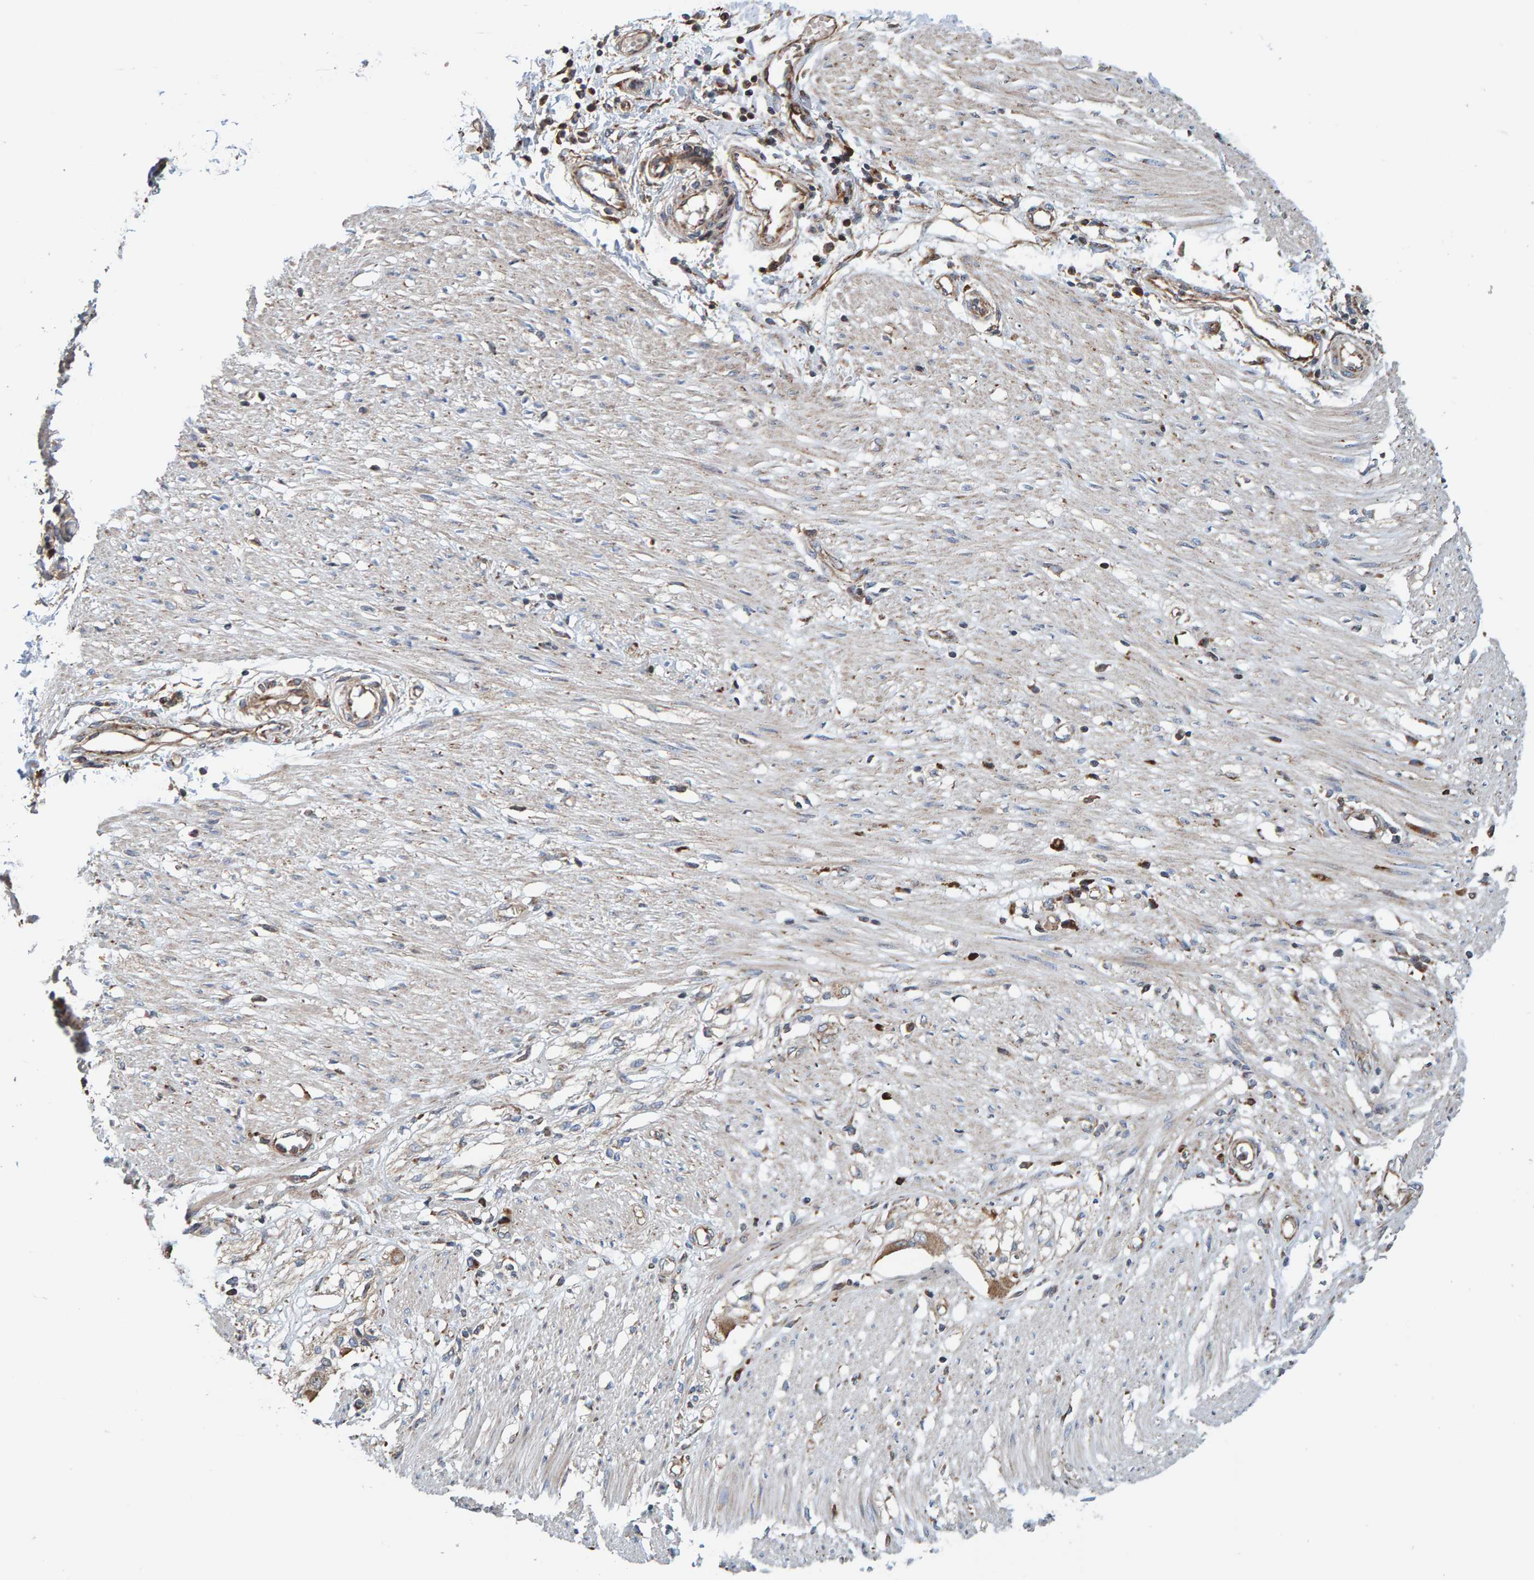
{"staining": {"intensity": "moderate", "quantity": ">75%", "location": "cytoplasmic/membranous"}, "tissue": "soft tissue", "cell_type": "Fibroblasts", "image_type": "normal", "snomed": [{"axis": "morphology", "description": "Normal tissue, NOS"}, {"axis": "morphology", "description": "Adenocarcinoma, NOS"}, {"axis": "topography", "description": "Colon"}, {"axis": "topography", "description": "Peripheral nerve tissue"}], "caption": "High-magnification brightfield microscopy of benign soft tissue stained with DAB (brown) and counterstained with hematoxylin (blue). fibroblasts exhibit moderate cytoplasmic/membranous expression is identified in approximately>75% of cells. Nuclei are stained in blue.", "gene": "MRPL45", "patient": {"sex": "male", "age": 14}}